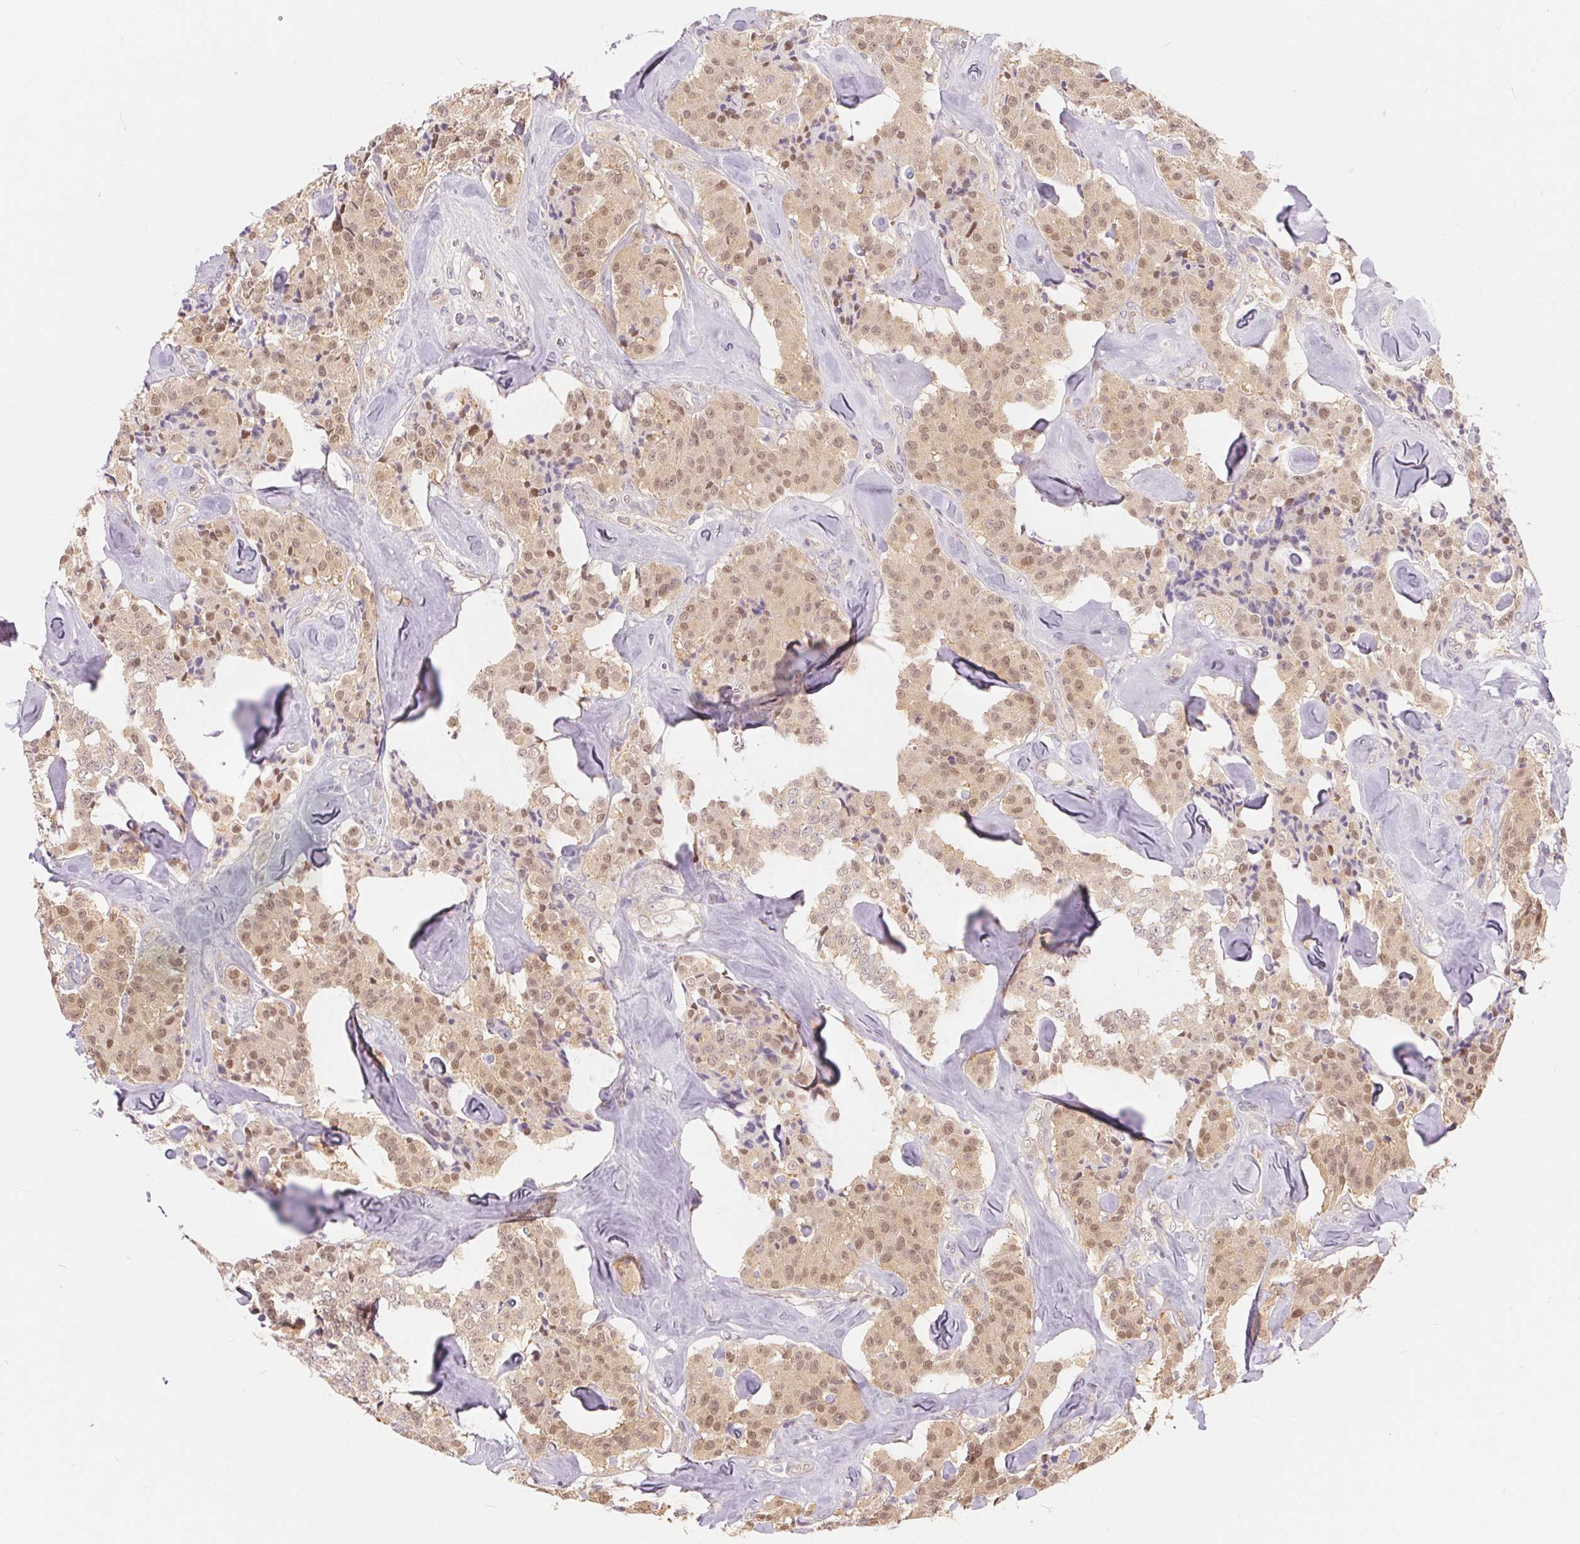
{"staining": {"intensity": "weak", "quantity": ">75%", "location": "cytoplasmic/membranous,nuclear"}, "tissue": "carcinoid", "cell_type": "Tumor cells", "image_type": "cancer", "snomed": [{"axis": "morphology", "description": "Carcinoid, malignant, NOS"}, {"axis": "topography", "description": "Pancreas"}], "caption": "DAB immunohistochemical staining of malignant carcinoid demonstrates weak cytoplasmic/membranous and nuclear protein positivity in about >75% of tumor cells.", "gene": "BLMH", "patient": {"sex": "male", "age": 41}}